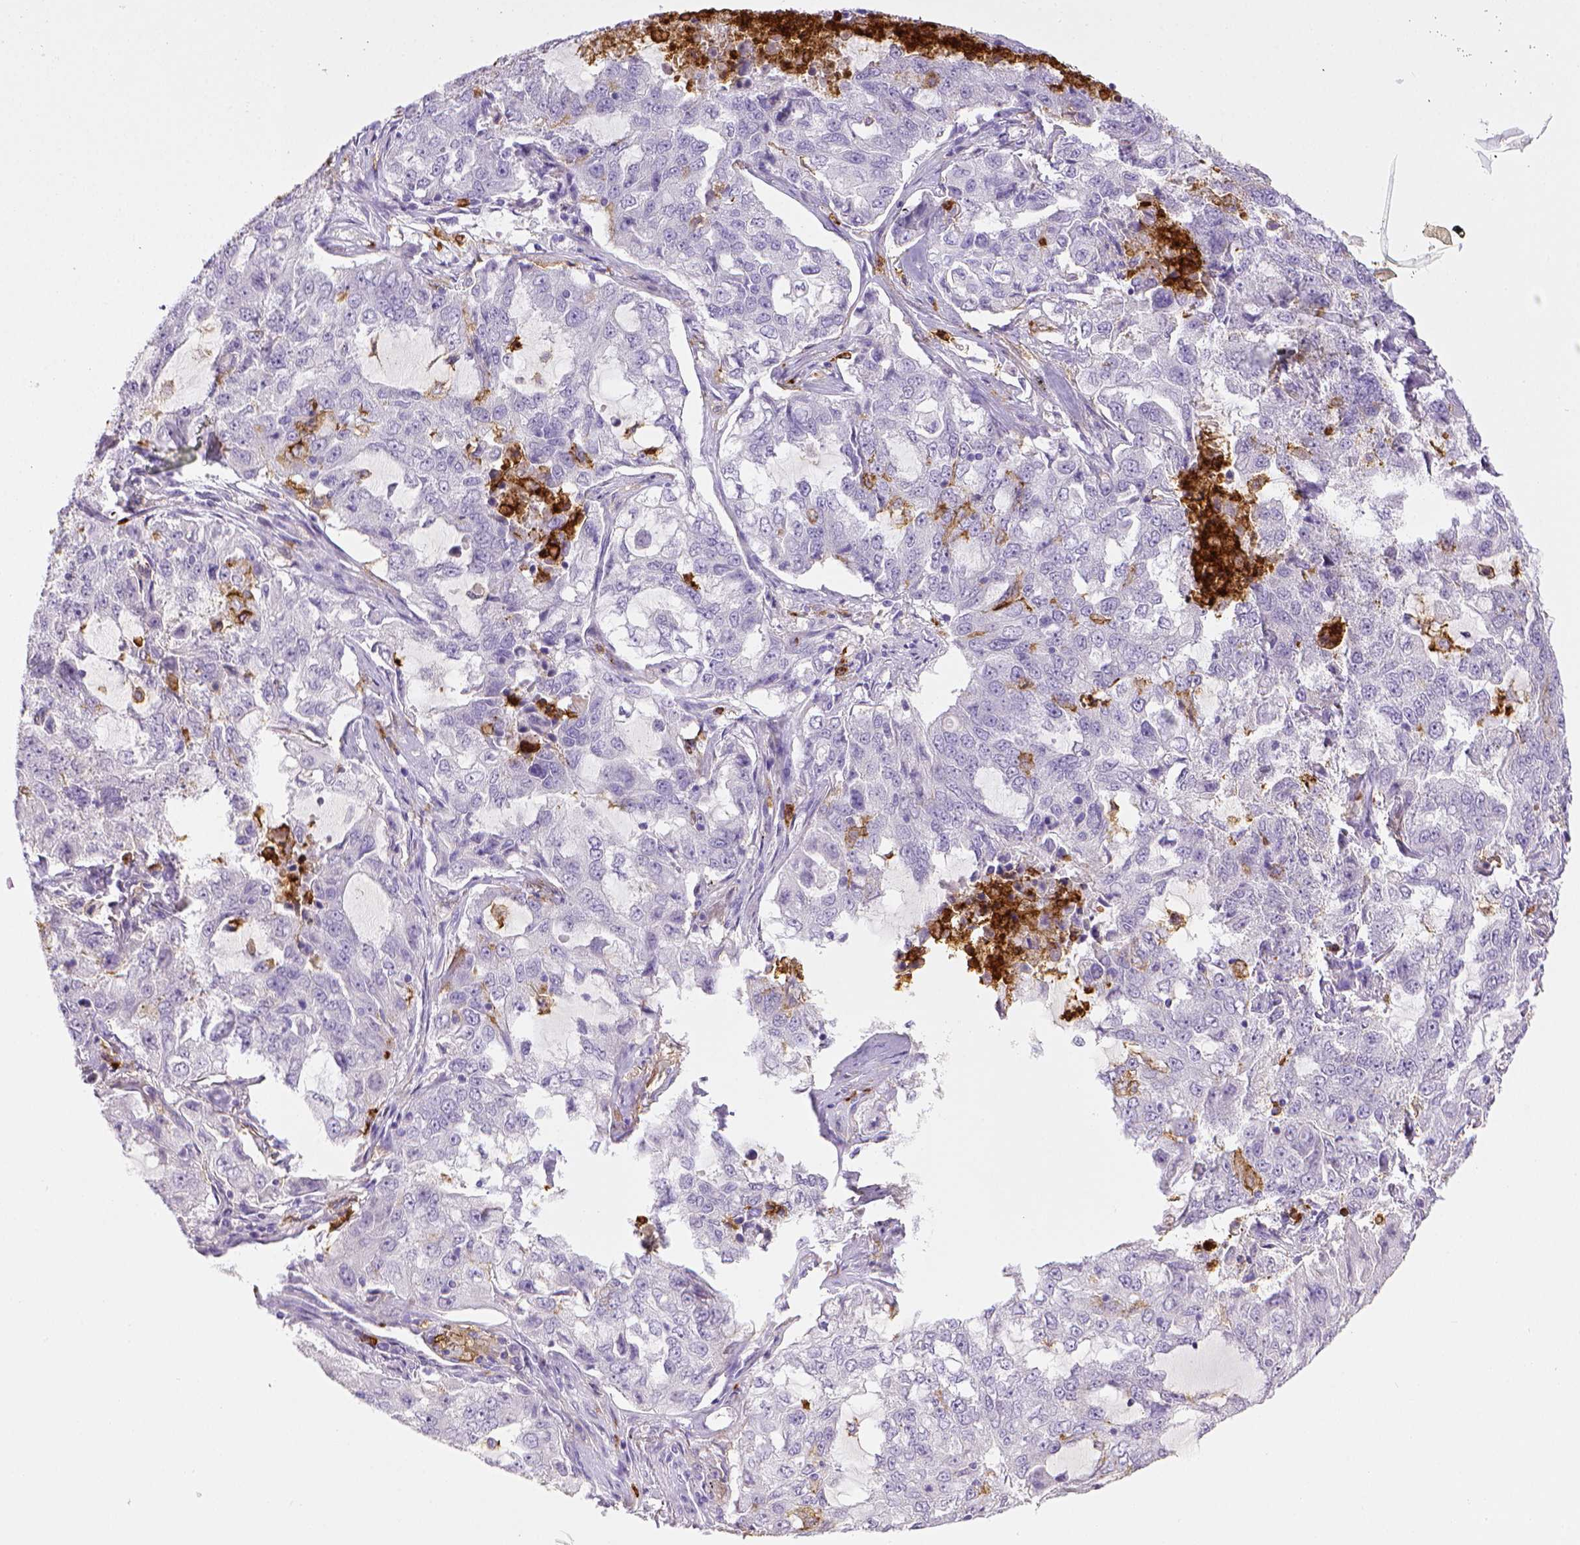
{"staining": {"intensity": "negative", "quantity": "none", "location": "none"}, "tissue": "lung cancer", "cell_type": "Tumor cells", "image_type": "cancer", "snomed": [{"axis": "morphology", "description": "Adenocarcinoma, NOS"}, {"axis": "topography", "description": "Lung"}], "caption": "Micrograph shows no protein expression in tumor cells of lung cancer tissue. (Stains: DAB IHC with hematoxylin counter stain, Microscopy: brightfield microscopy at high magnification).", "gene": "ITGAM", "patient": {"sex": "female", "age": 61}}